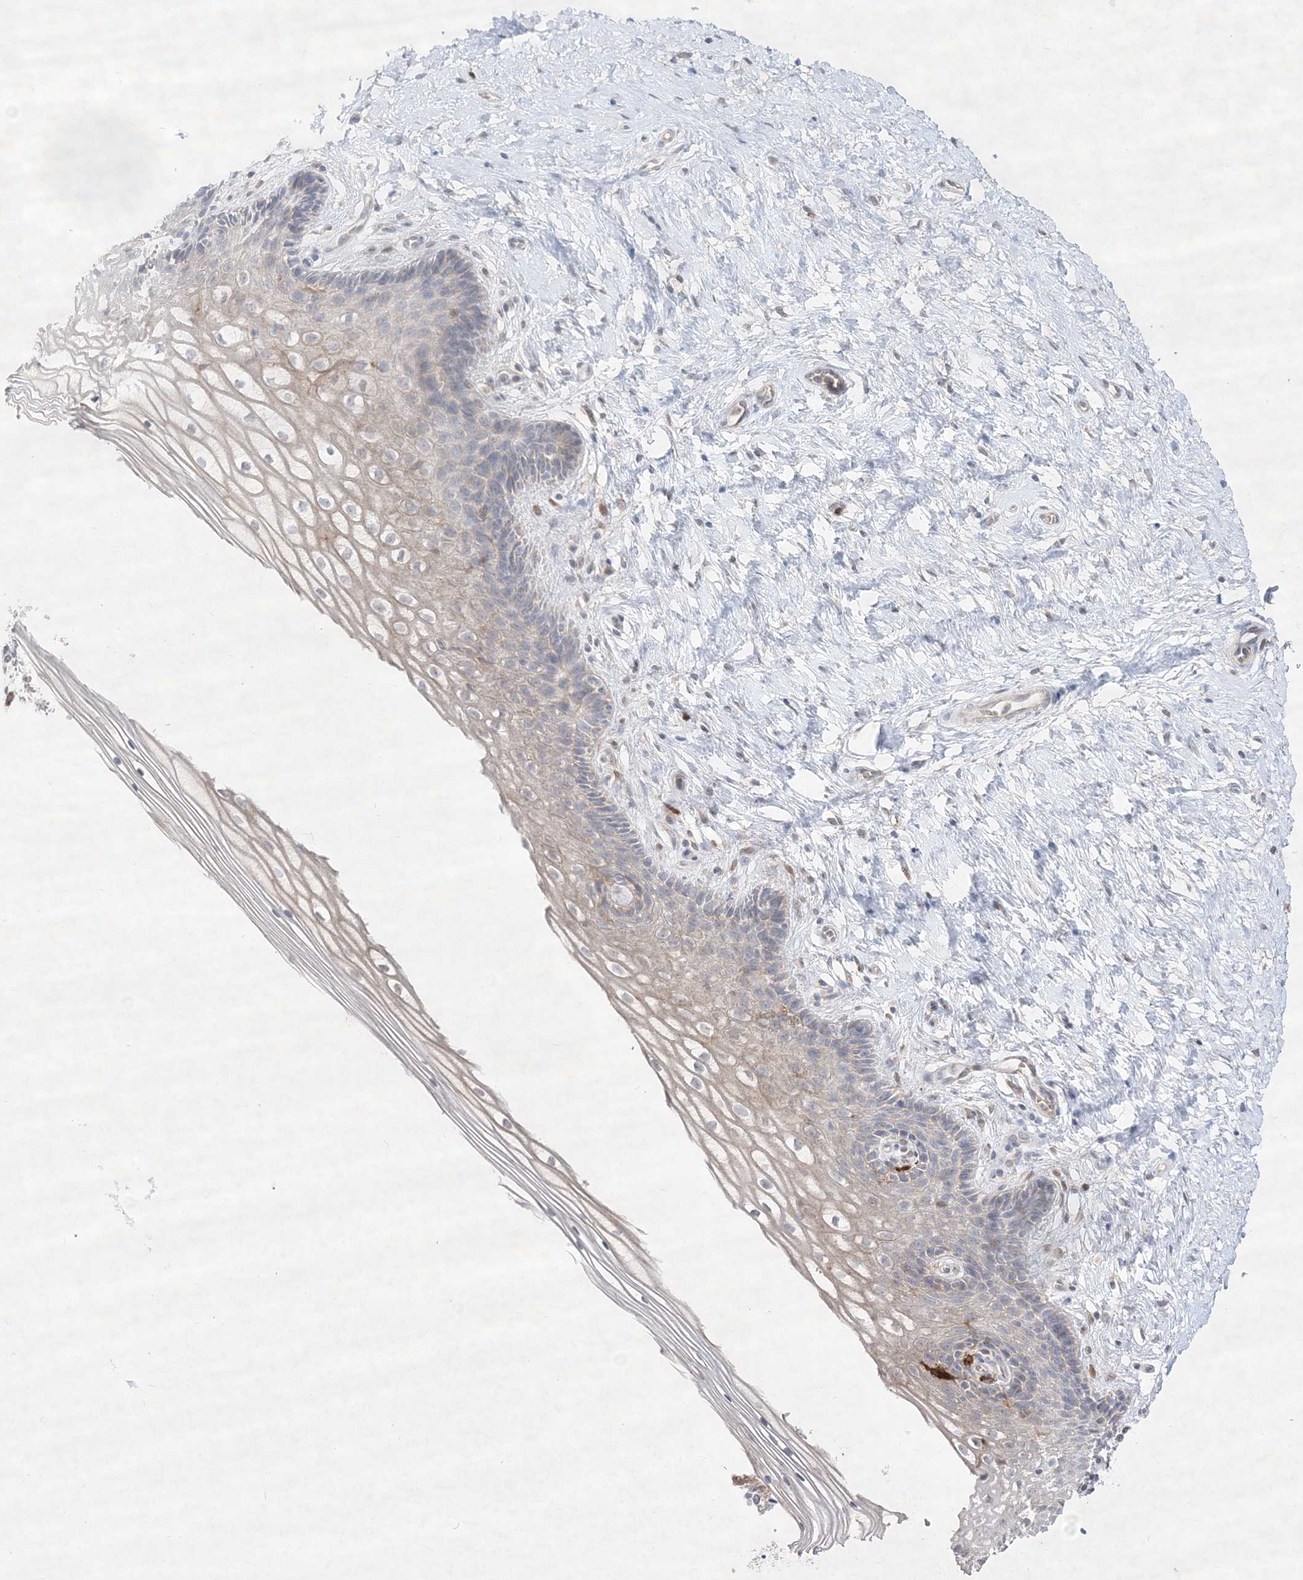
{"staining": {"intensity": "weak", "quantity": "<25%", "location": "cytoplasmic/membranous"}, "tissue": "cervix", "cell_type": "Glandular cells", "image_type": "normal", "snomed": [{"axis": "morphology", "description": "Normal tissue, NOS"}, {"axis": "topography", "description": "Cervix"}], "caption": "An immunohistochemistry image of unremarkable cervix is shown. There is no staining in glandular cells of cervix.", "gene": "CLNK", "patient": {"sex": "female", "age": 33}}